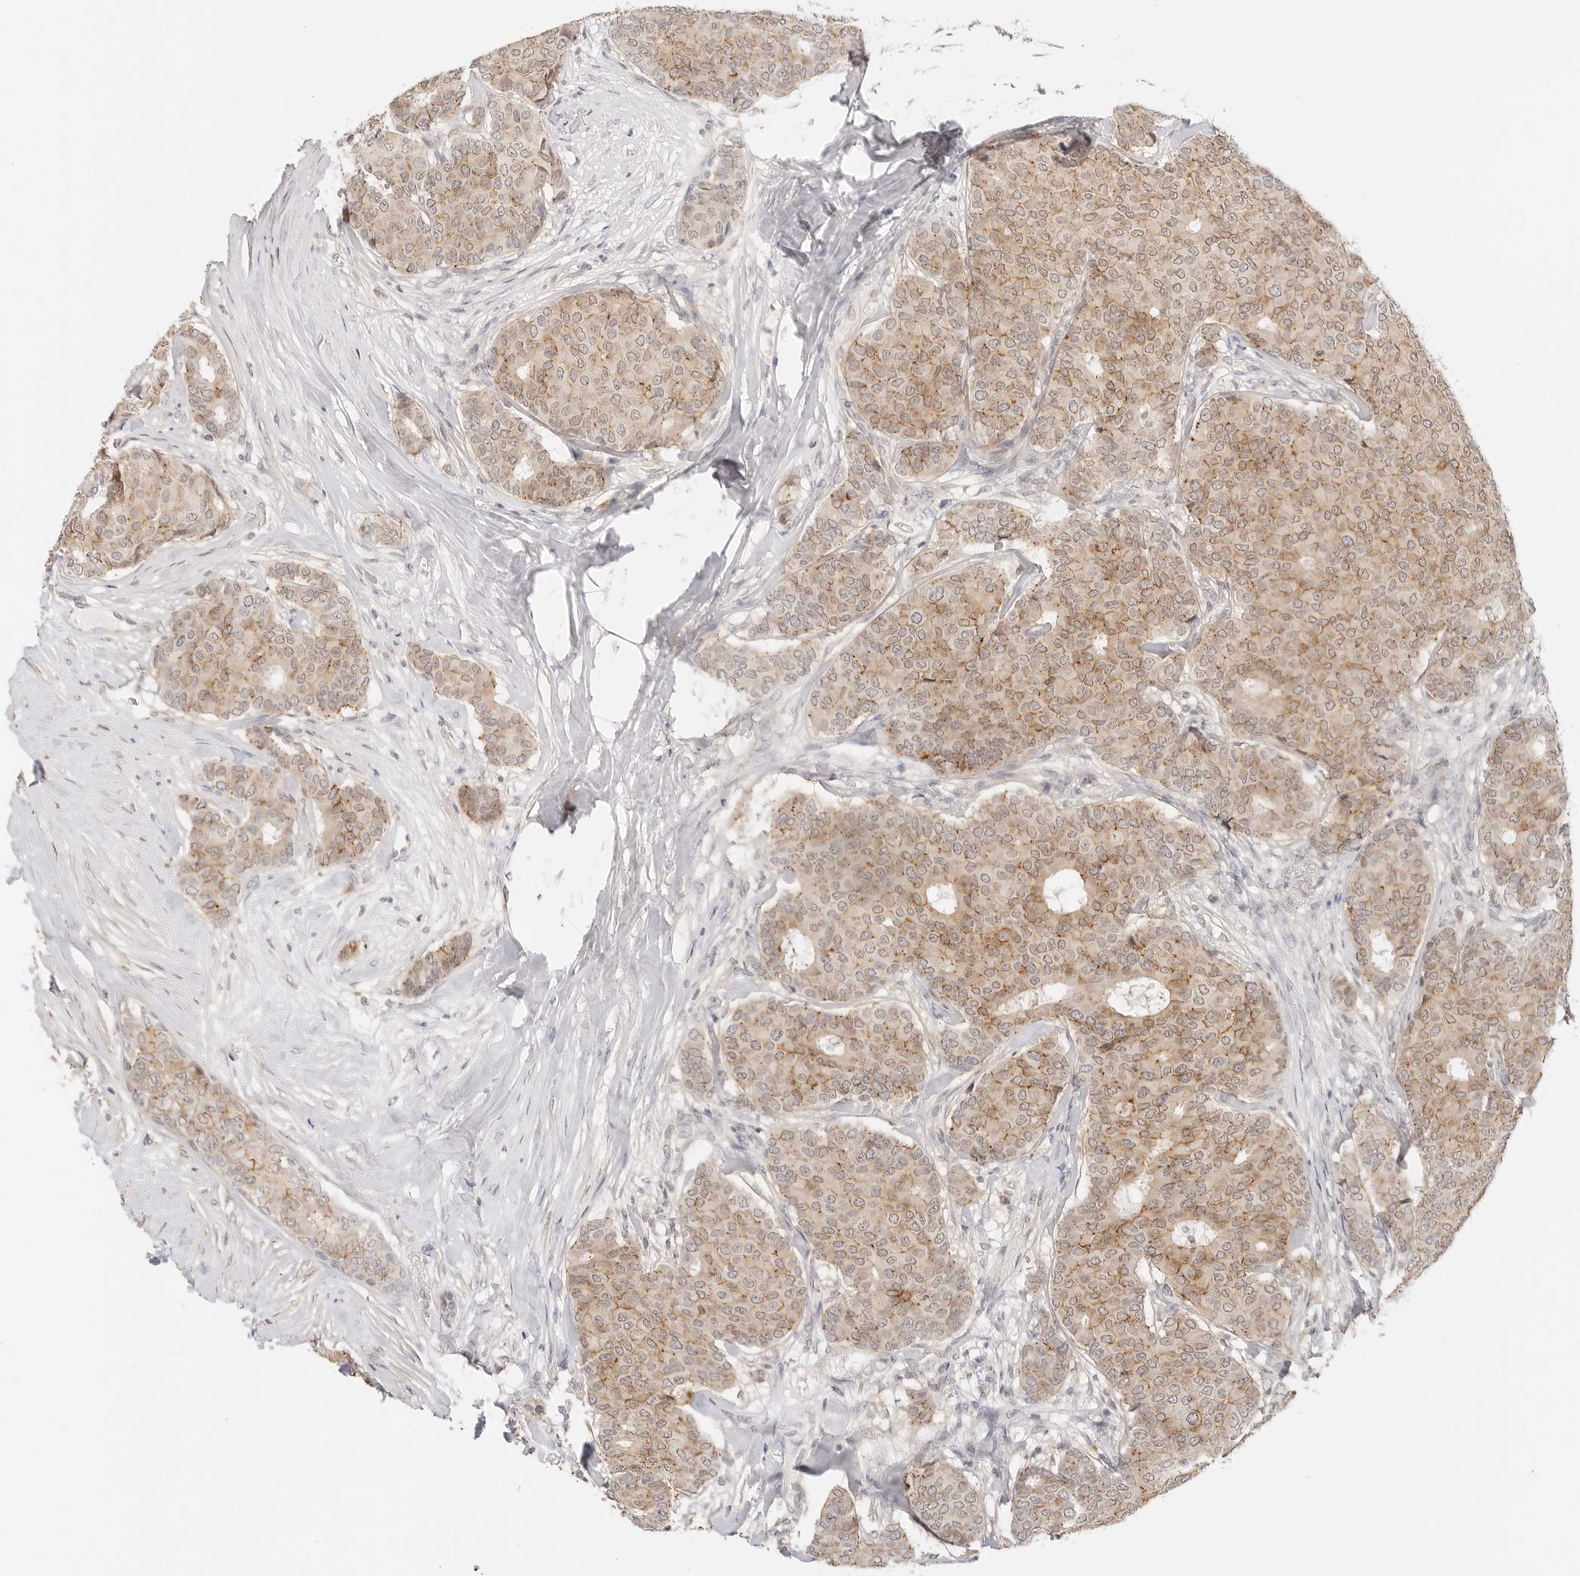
{"staining": {"intensity": "moderate", "quantity": "25%-75%", "location": "cytoplasmic/membranous"}, "tissue": "breast cancer", "cell_type": "Tumor cells", "image_type": "cancer", "snomed": [{"axis": "morphology", "description": "Duct carcinoma"}, {"axis": "topography", "description": "Breast"}], "caption": "The immunohistochemical stain highlights moderate cytoplasmic/membranous positivity in tumor cells of invasive ductal carcinoma (breast) tissue.", "gene": "PCDH19", "patient": {"sex": "female", "age": 75}}